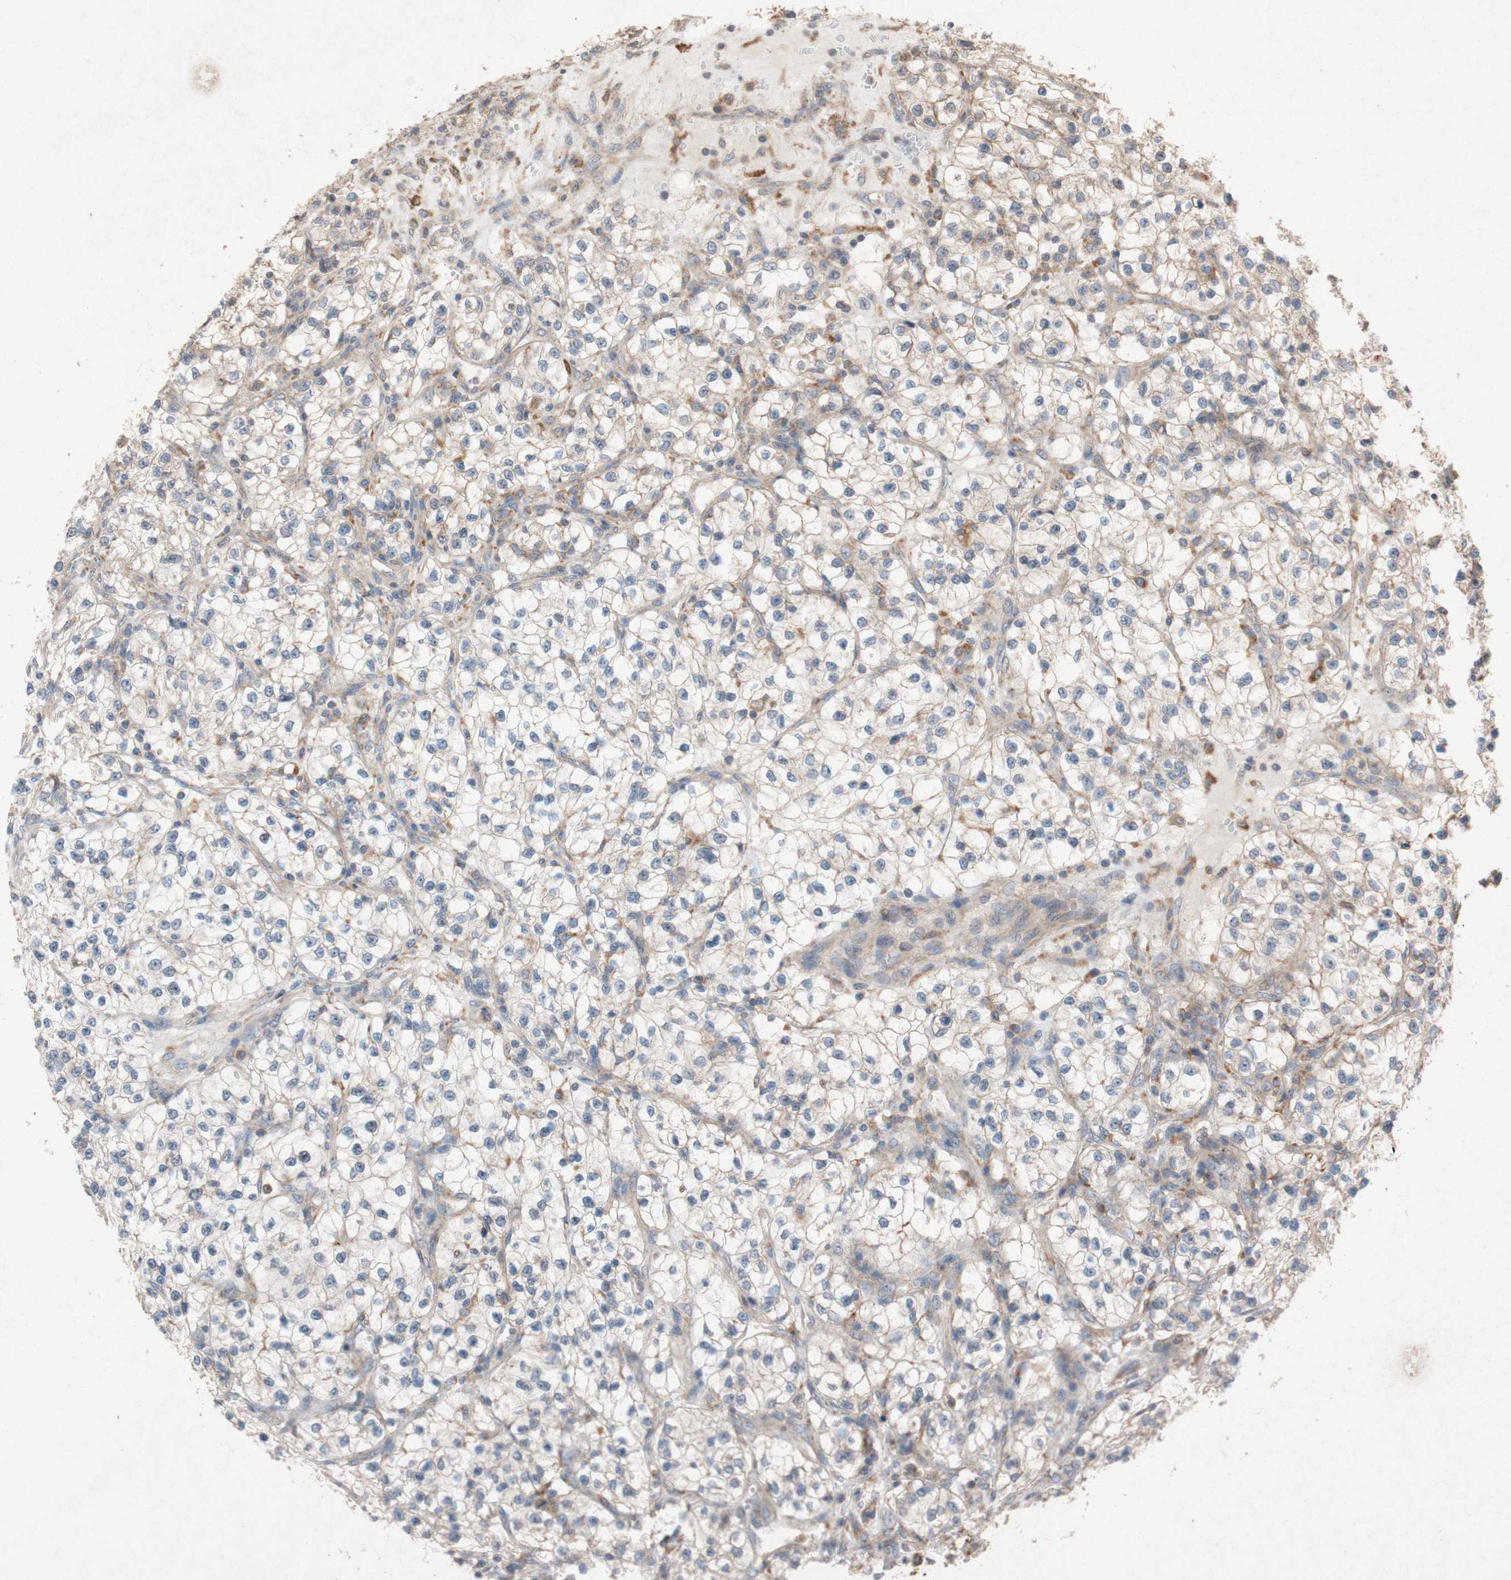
{"staining": {"intensity": "weak", "quantity": "<25%", "location": "cytoplasmic/membranous"}, "tissue": "renal cancer", "cell_type": "Tumor cells", "image_type": "cancer", "snomed": [{"axis": "morphology", "description": "Adenocarcinoma, NOS"}, {"axis": "topography", "description": "Kidney"}], "caption": "DAB immunohistochemical staining of human renal adenocarcinoma shows no significant positivity in tumor cells.", "gene": "ATP6V1F", "patient": {"sex": "female", "age": 57}}